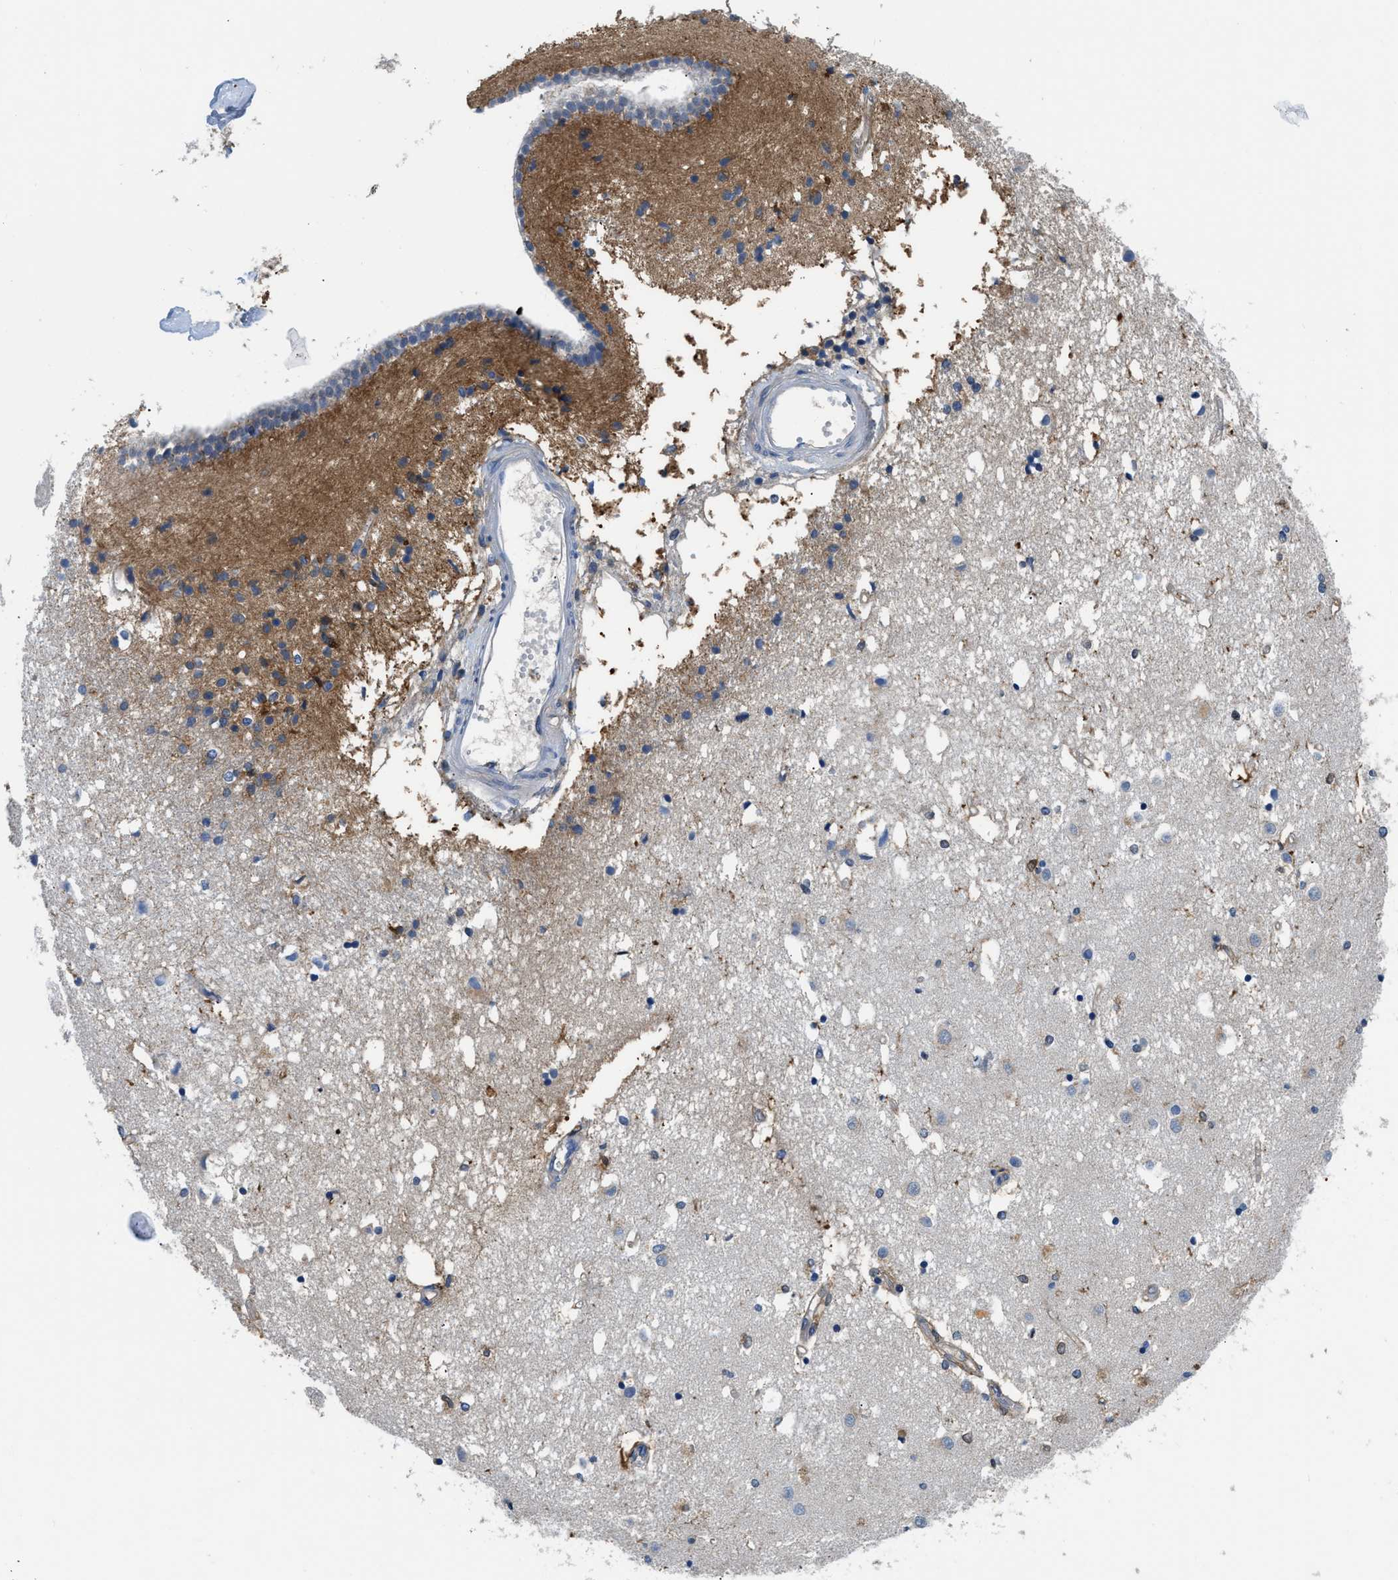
{"staining": {"intensity": "moderate", "quantity": "25%-75%", "location": "cytoplasmic/membranous"}, "tissue": "caudate", "cell_type": "Glial cells", "image_type": "normal", "snomed": [{"axis": "morphology", "description": "Normal tissue, NOS"}, {"axis": "topography", "description": "Lateral ventricle wall"}], "caption": "Immunohistochemical staining of normal human caudate displays moderate cytoplasmic/membranous protein expression in approximately 25%-75% of glial cells. (DAB IHC, brown staining for protein, blue staining for nuclei).", "gene": "PKM", "patient": {"sex": "male", "age": 45}}